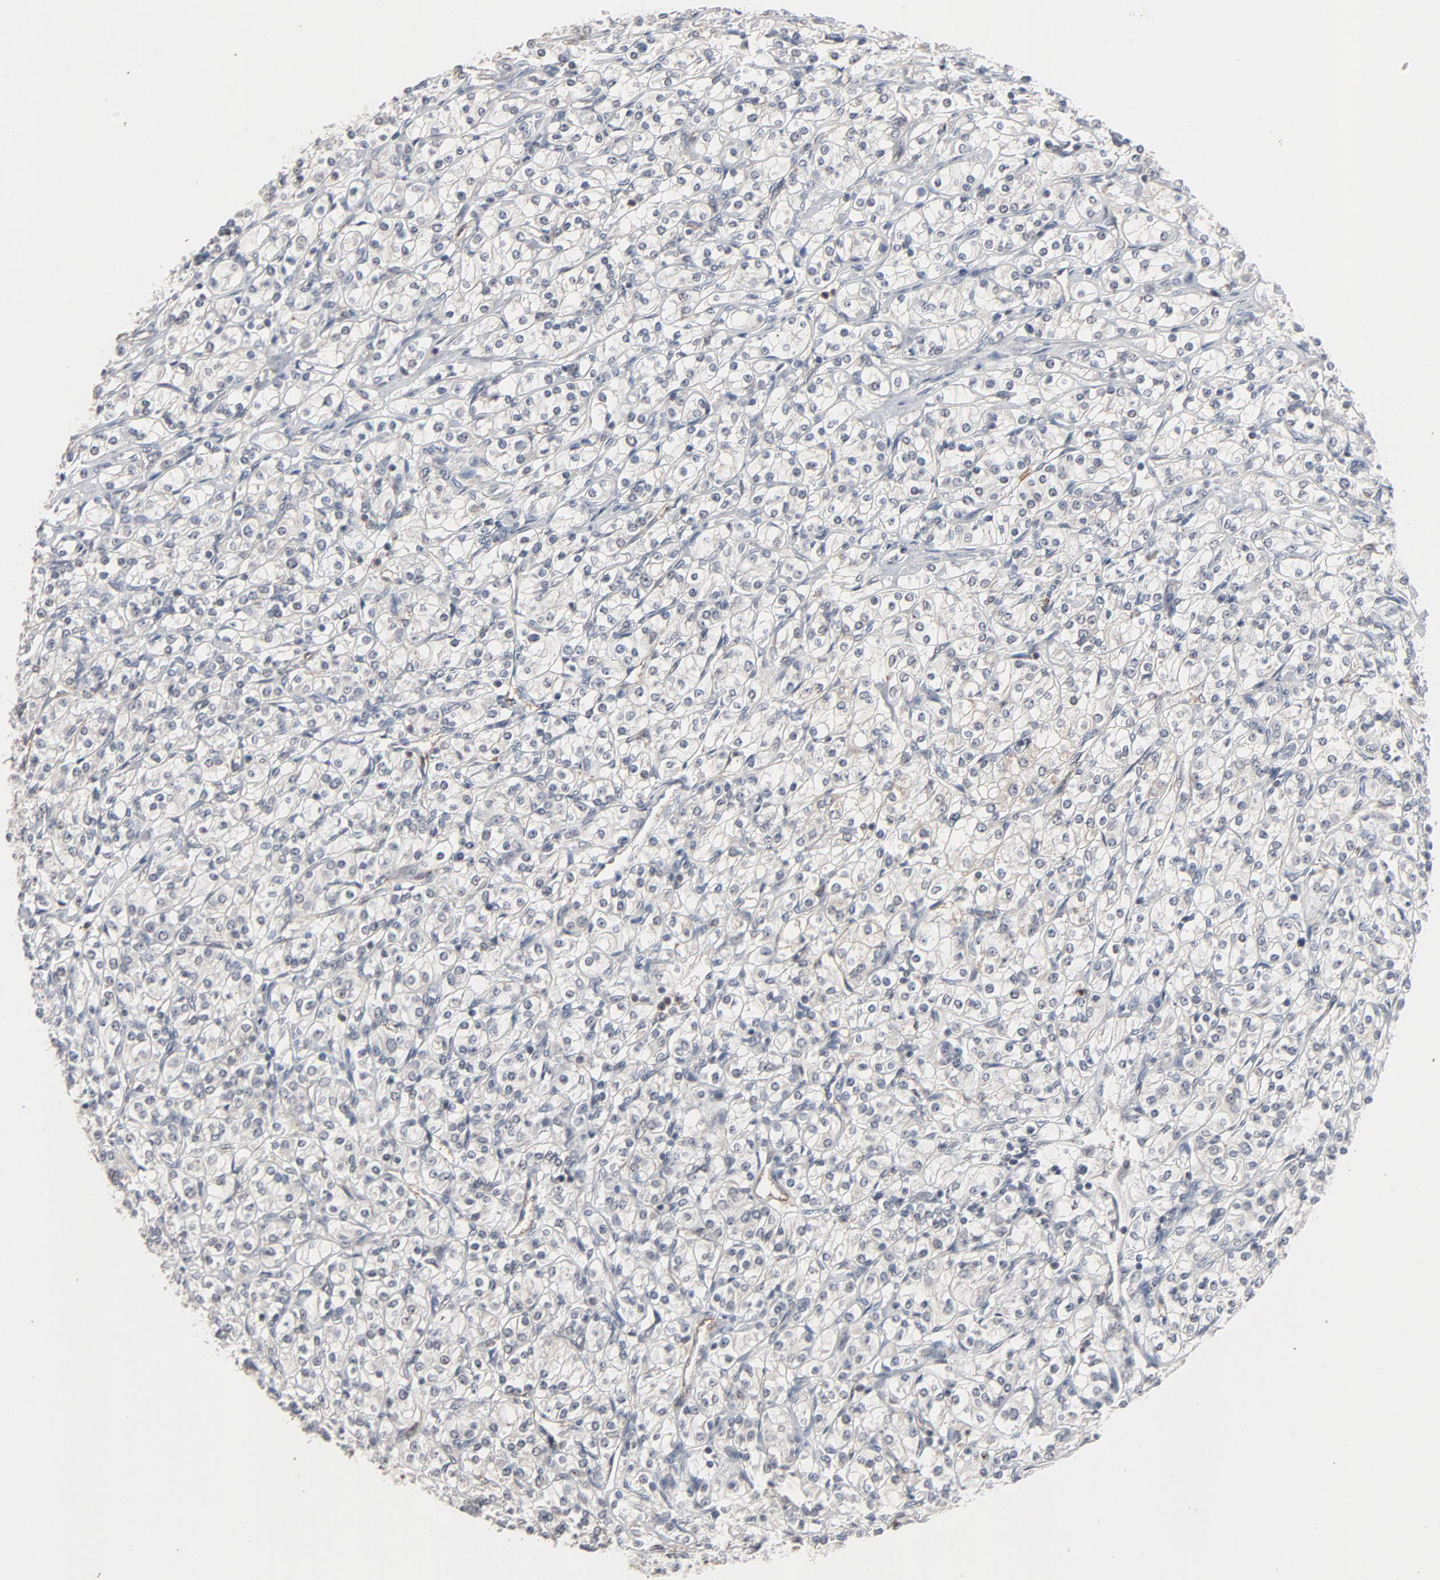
{"staining": {"intensity": "negative", "quantity": "none", "location": "none"}, "tissue": "renal cancer", "cell_type": "Tumor cells", "image_type": "cancer", "snomed": [{"axis": "morphology", "description": "Adenocarcinoma, NOS"}, {"axis": "topography", "description": "Kidney"}], "caption": "This is an immunohistochemistry (IHC) photomicrograph of renal cancer. There is no expression in tumor cells.", "gene": "ZNF419", "patient": {"sex": "male", "age": 77}}